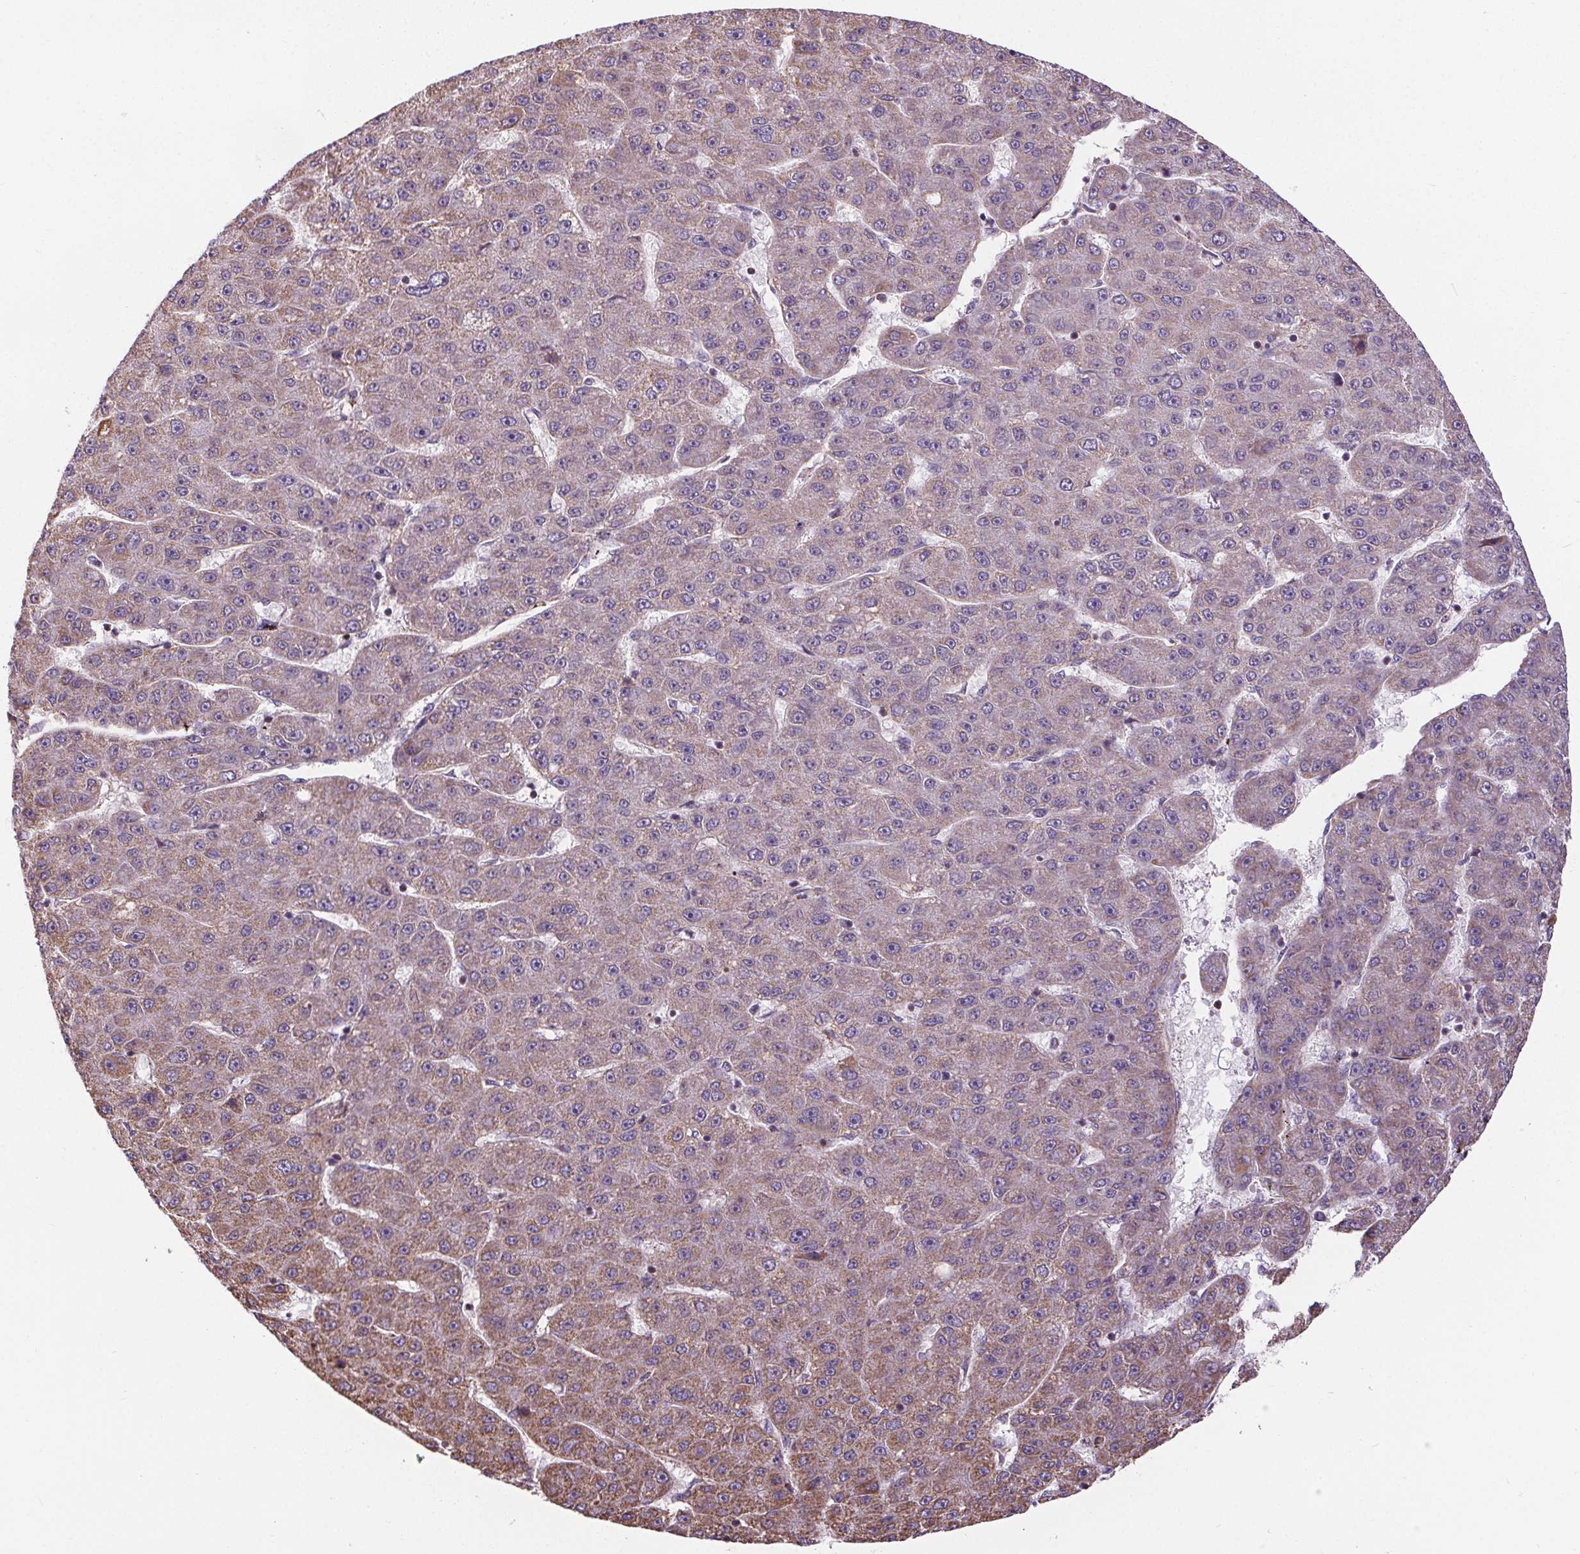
{"staining": {"intensity": "moderate", "quantity": "25%-75%", "location": "cytoplasmic/membranous"}, "tissue": "liver cancer", "cell_type": "Tumor cells", "image_type": "cancer", "snomed": [{"axis": "morphology", "description": "Carcinoma, Hepatocellular, NOS"}, {"axis": "topography", "description": "Liver"}], "caption": "There is medium levels of moderate cytoplasmic/membranous staining in tumor cells of liver hepatocellular carcinoma, as demonstrated by immunohistochemical staining (brown color).", "gene": "ZNF548", "patient": {"sex": "male", "age": 67}}